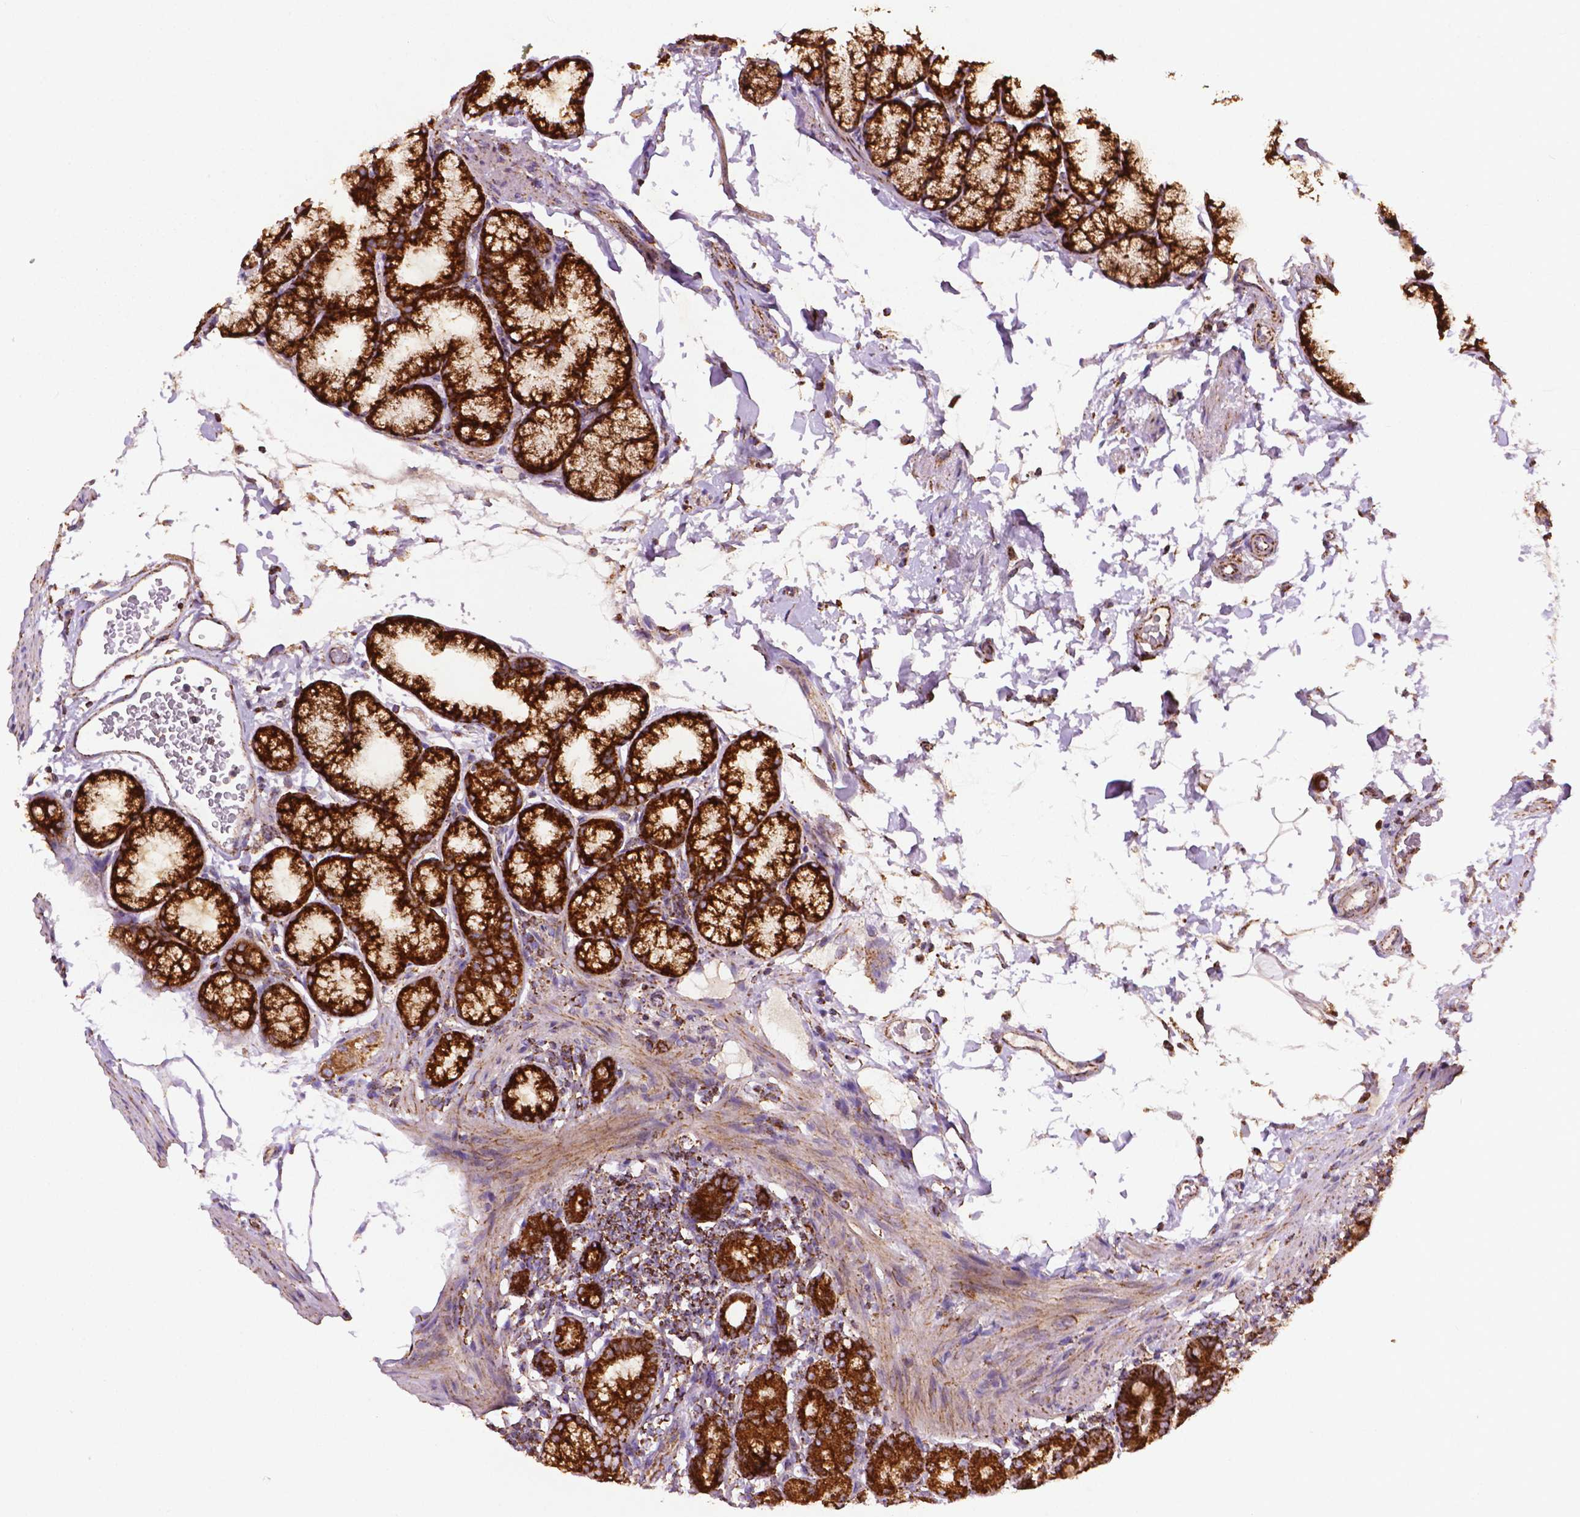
{"staining": {"intensity": "strong", "quantity": ">75%", "location": "cytoplasmic/membranous"}, "tissue": "duodenum", "cell_type": "Glandular cells", "image_type": "normal", "snomed": [{"axis": "morphology", "description": "Normal tissue, NOS"}, {"axis": "topography", "description": "Pancreas"}, {"axis": "topography", "description": "Duodenum"}], "caption": "Protein staining of benign duodenum reveals strong cytoplasmic/membranous staining in about >75% of glandular cells.", "gene": "ILVBL", "patient": {"sex": "male", "age": 59}}